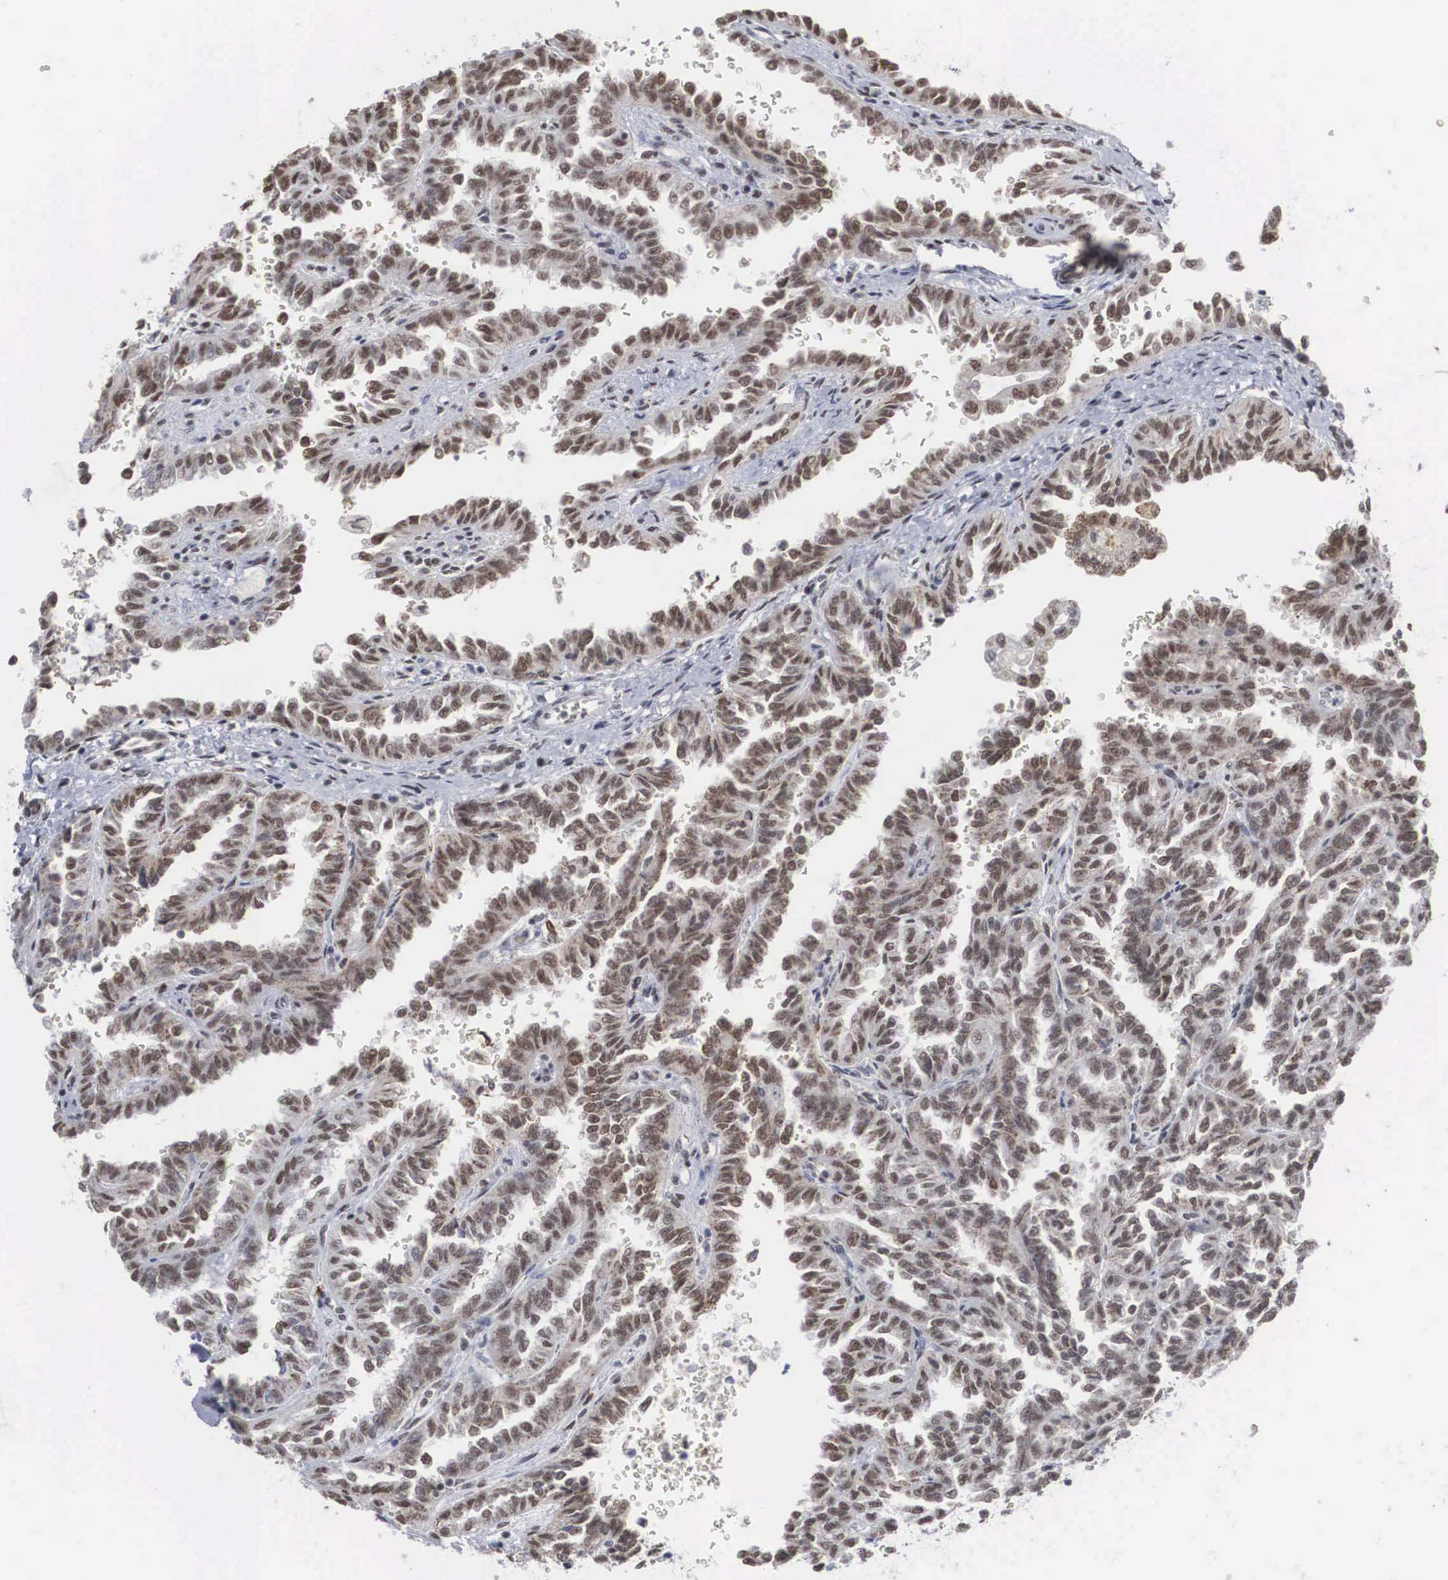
{"staining": {"intensity": "moderate", "quantity": "25%-75%", "location": "nuclear"}, "tissue": "renal cancer", "cell_type": "Tumor cells", "image_type": "cancer", "snomed": [{"axis": "morphology", "description": "Inflammation, NOS"}, {"axis": "morphology", "description": "Adenocarcinoma, NOS"}, {"axis": "topography", "description": "Kidney"}], "caption": "Protein expression analysis of renal cancer (adenocarcinoma) demonstrates moderate nuclear staining in about 25%-75% of tumor cells. The staining is performed using DAB brown chromogen to label protein expression. The nuclei are counter-stained blue using hematoxylin.", "gene": "AUTS2", "patient": {"sex": "male", "age": 68}}